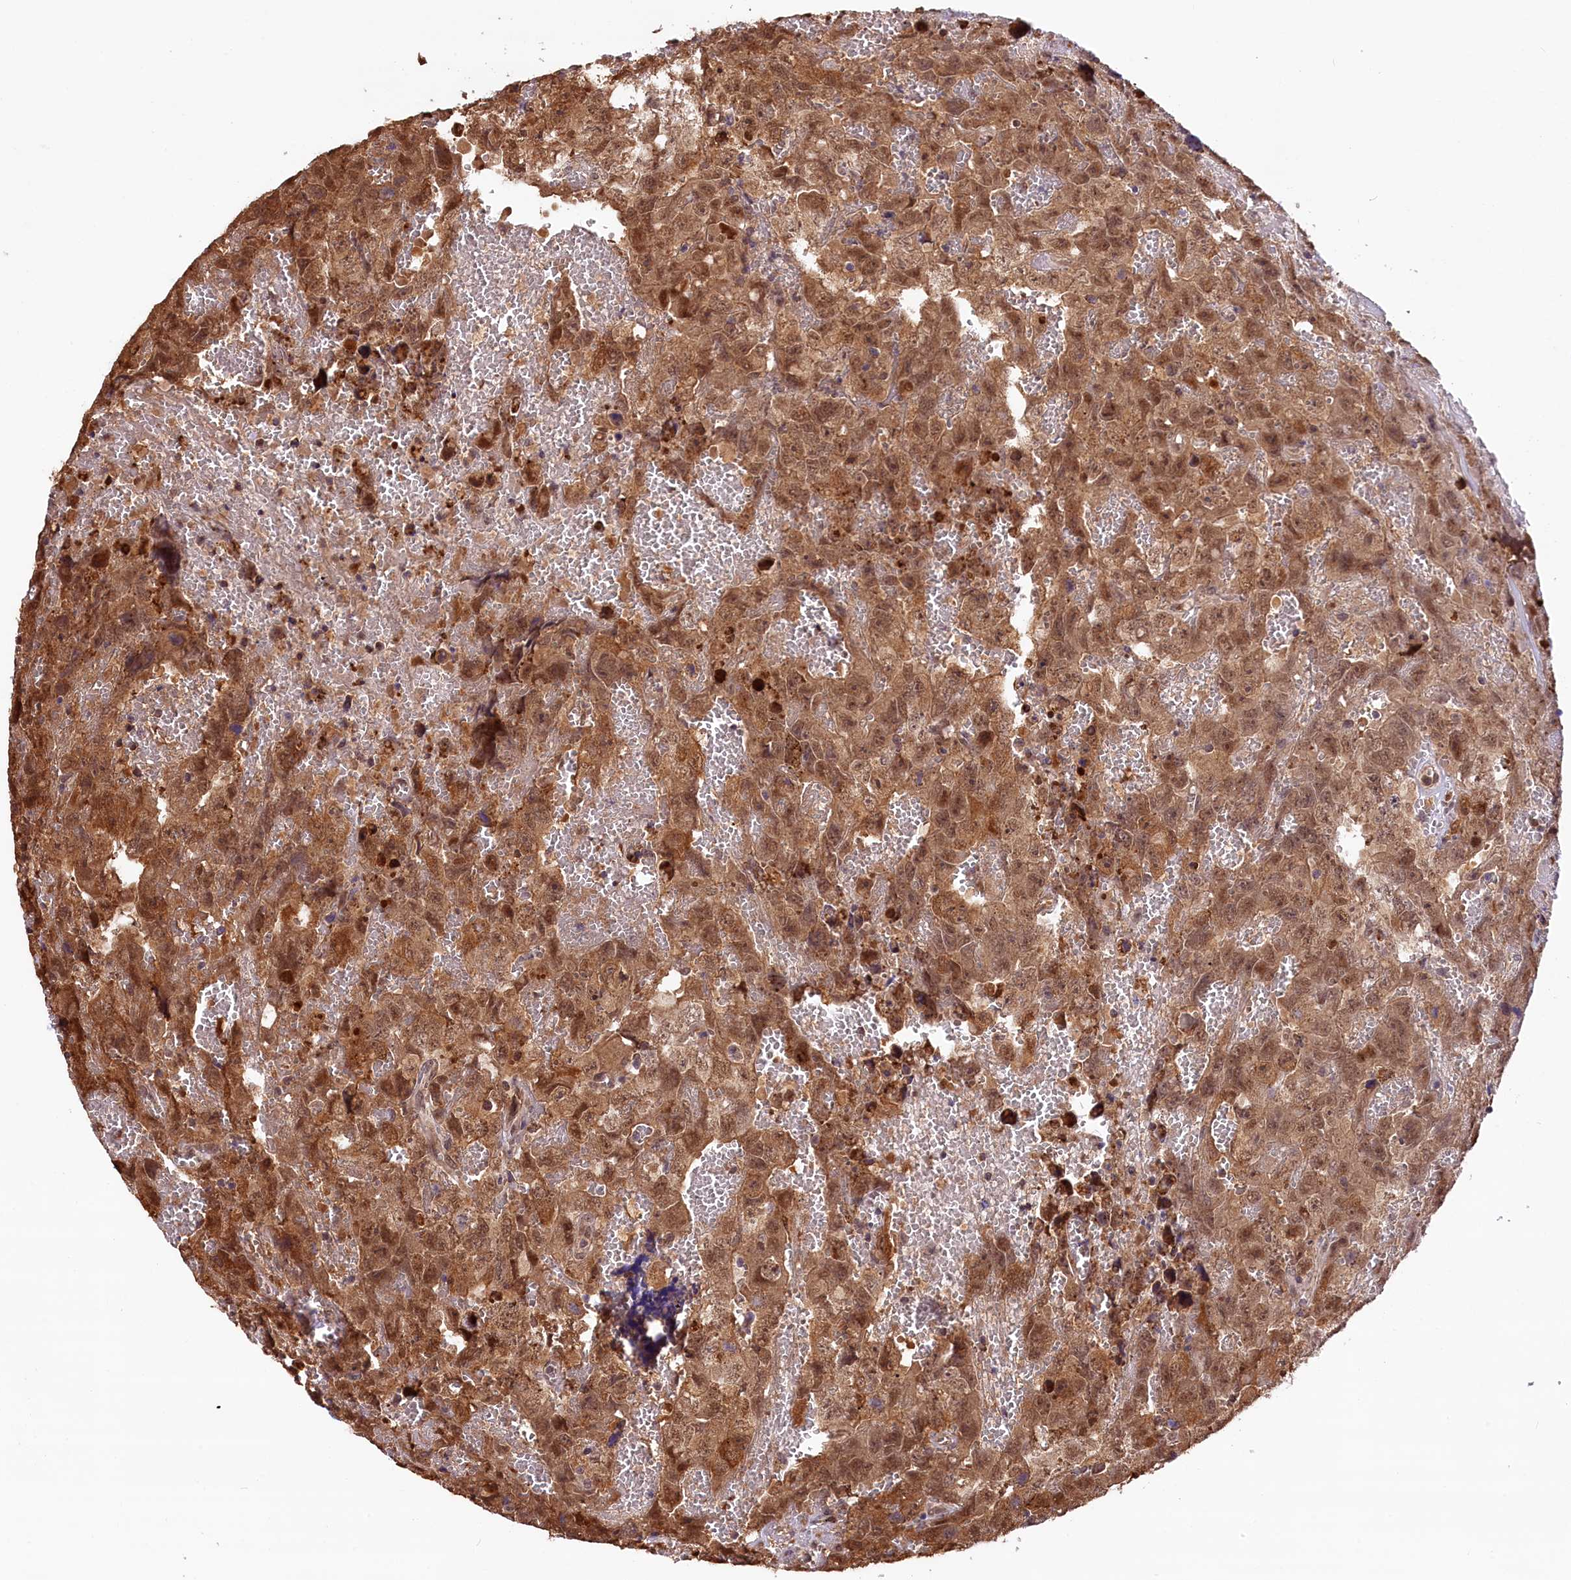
{"staining": {"intensity": "moderate", "quantity": ">75%", "location": "cytoplasmic/membranous,nuclear"}, "tissue": "testis cancer", "cell_type": "Tumor cells", "image_type": "cancer", "snomed": [{"axis": "morphology", "description": "Carcinoma, Embryonal, NOS"}, {"axis": "topography", "description": "Testis"}], "caption": "Immunohistochemistry (IHC) staining of embryonal carcinoma (testis), which displays medium levels of moderate cytoplasmic/membranous and nuclear expression in about >75% of tumor cells indicating moderate cytoplasmic/membranous and nuclear protein expression. The staining was performed using DAB (3,3'-diaminobenzidine) (brown) for protein detection and nuclei were counterstained in hematoxylin (blue).", "gene": "CARD8", "patient": {"sex": "male", "age": 45}}